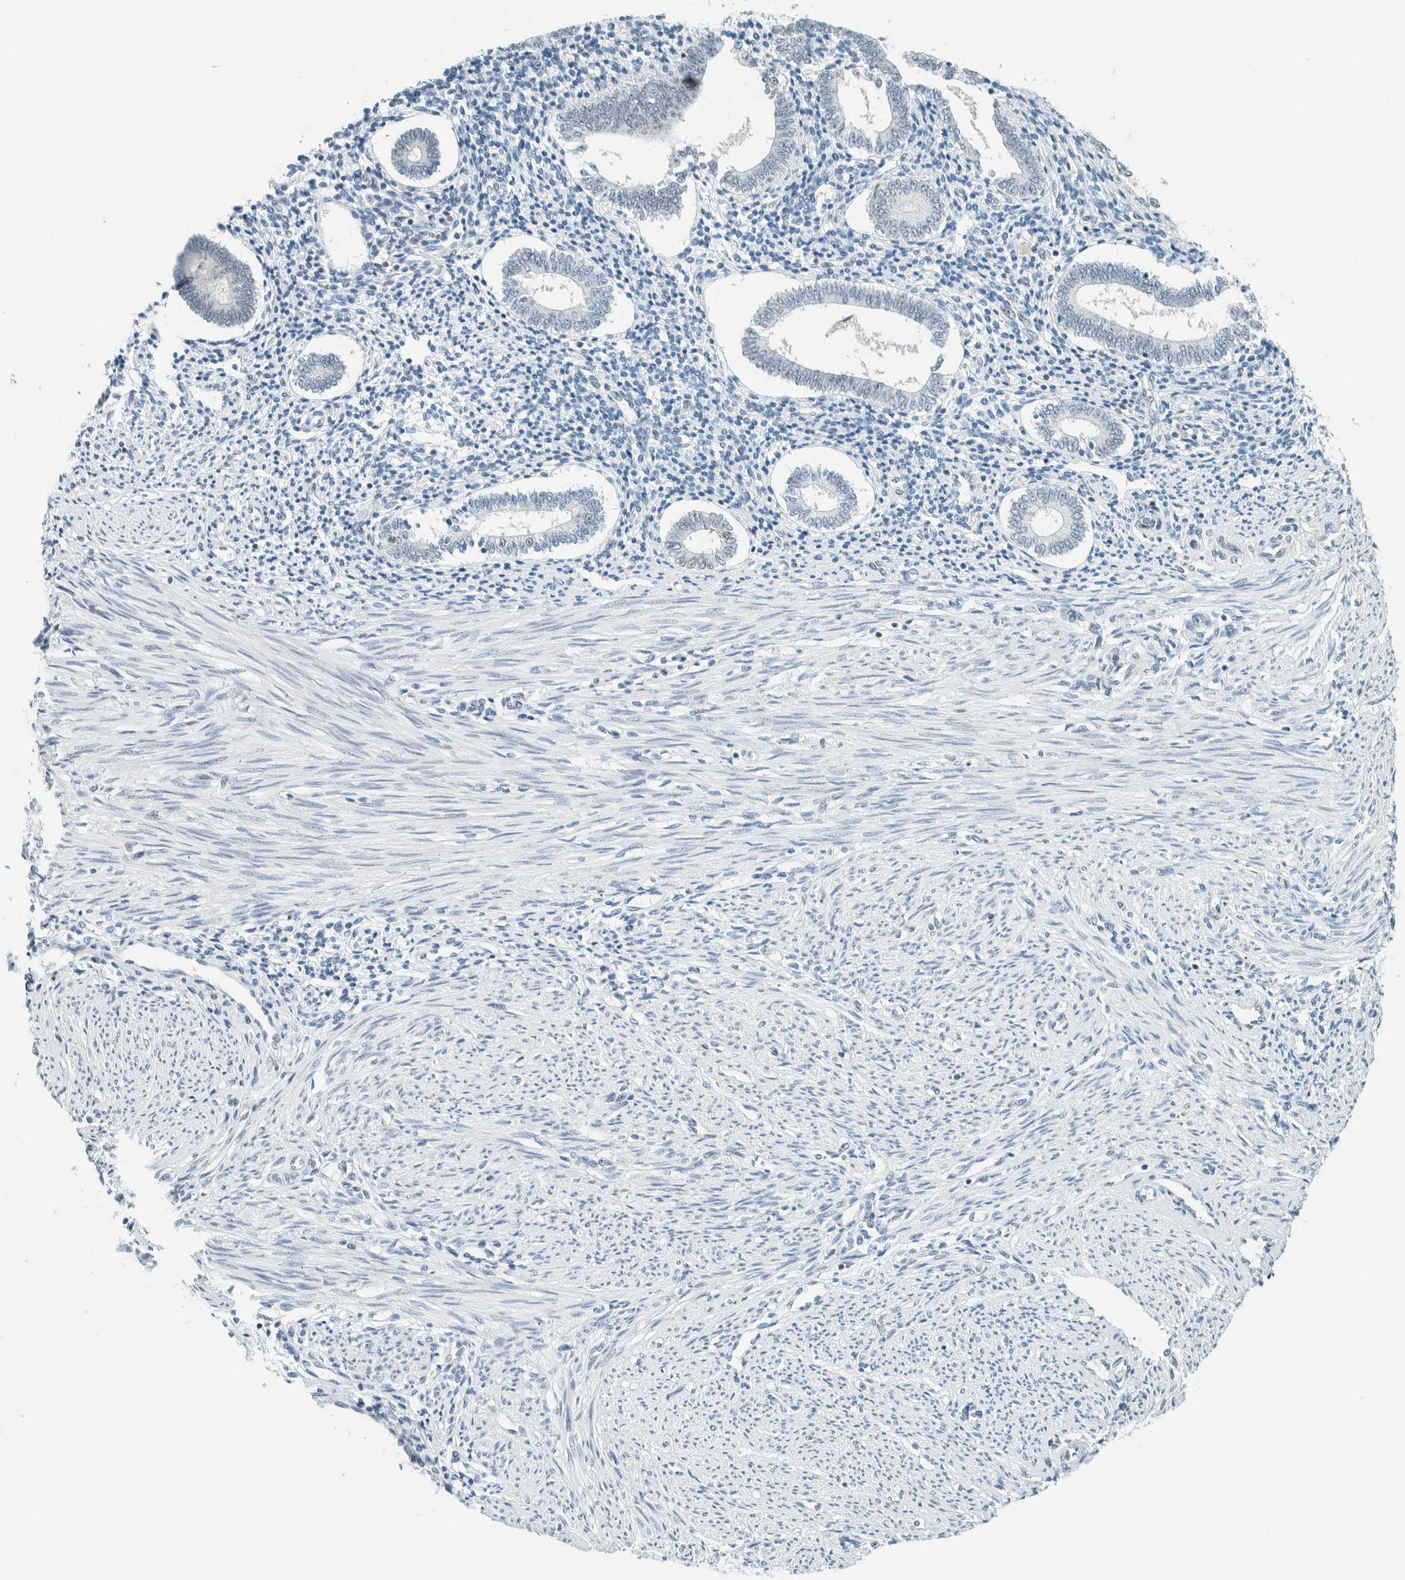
{"staining": {"intensity": "weak", "quantity": "<25%", "location": "nuclear"}, "tissue": "endometrium", "cell_type": "Cells in endometrial stroma", "image_type": "normal", "snomed": [{"axis": "morphology", "description": "Normal tissue, NOS"}, {"axis": "topography", "description": "Endometrium"}], "caption": "Micrograph shows no protein positivity in cells in endometrial stroma of benign endometrium. Brightfield microscopy of immunohistochemistry stained with DAB (brown) and hematoxylin (blue), captured at high magnification.", "gene": "CYSRT1", "patient": {"sex": "female", "age": 42}}